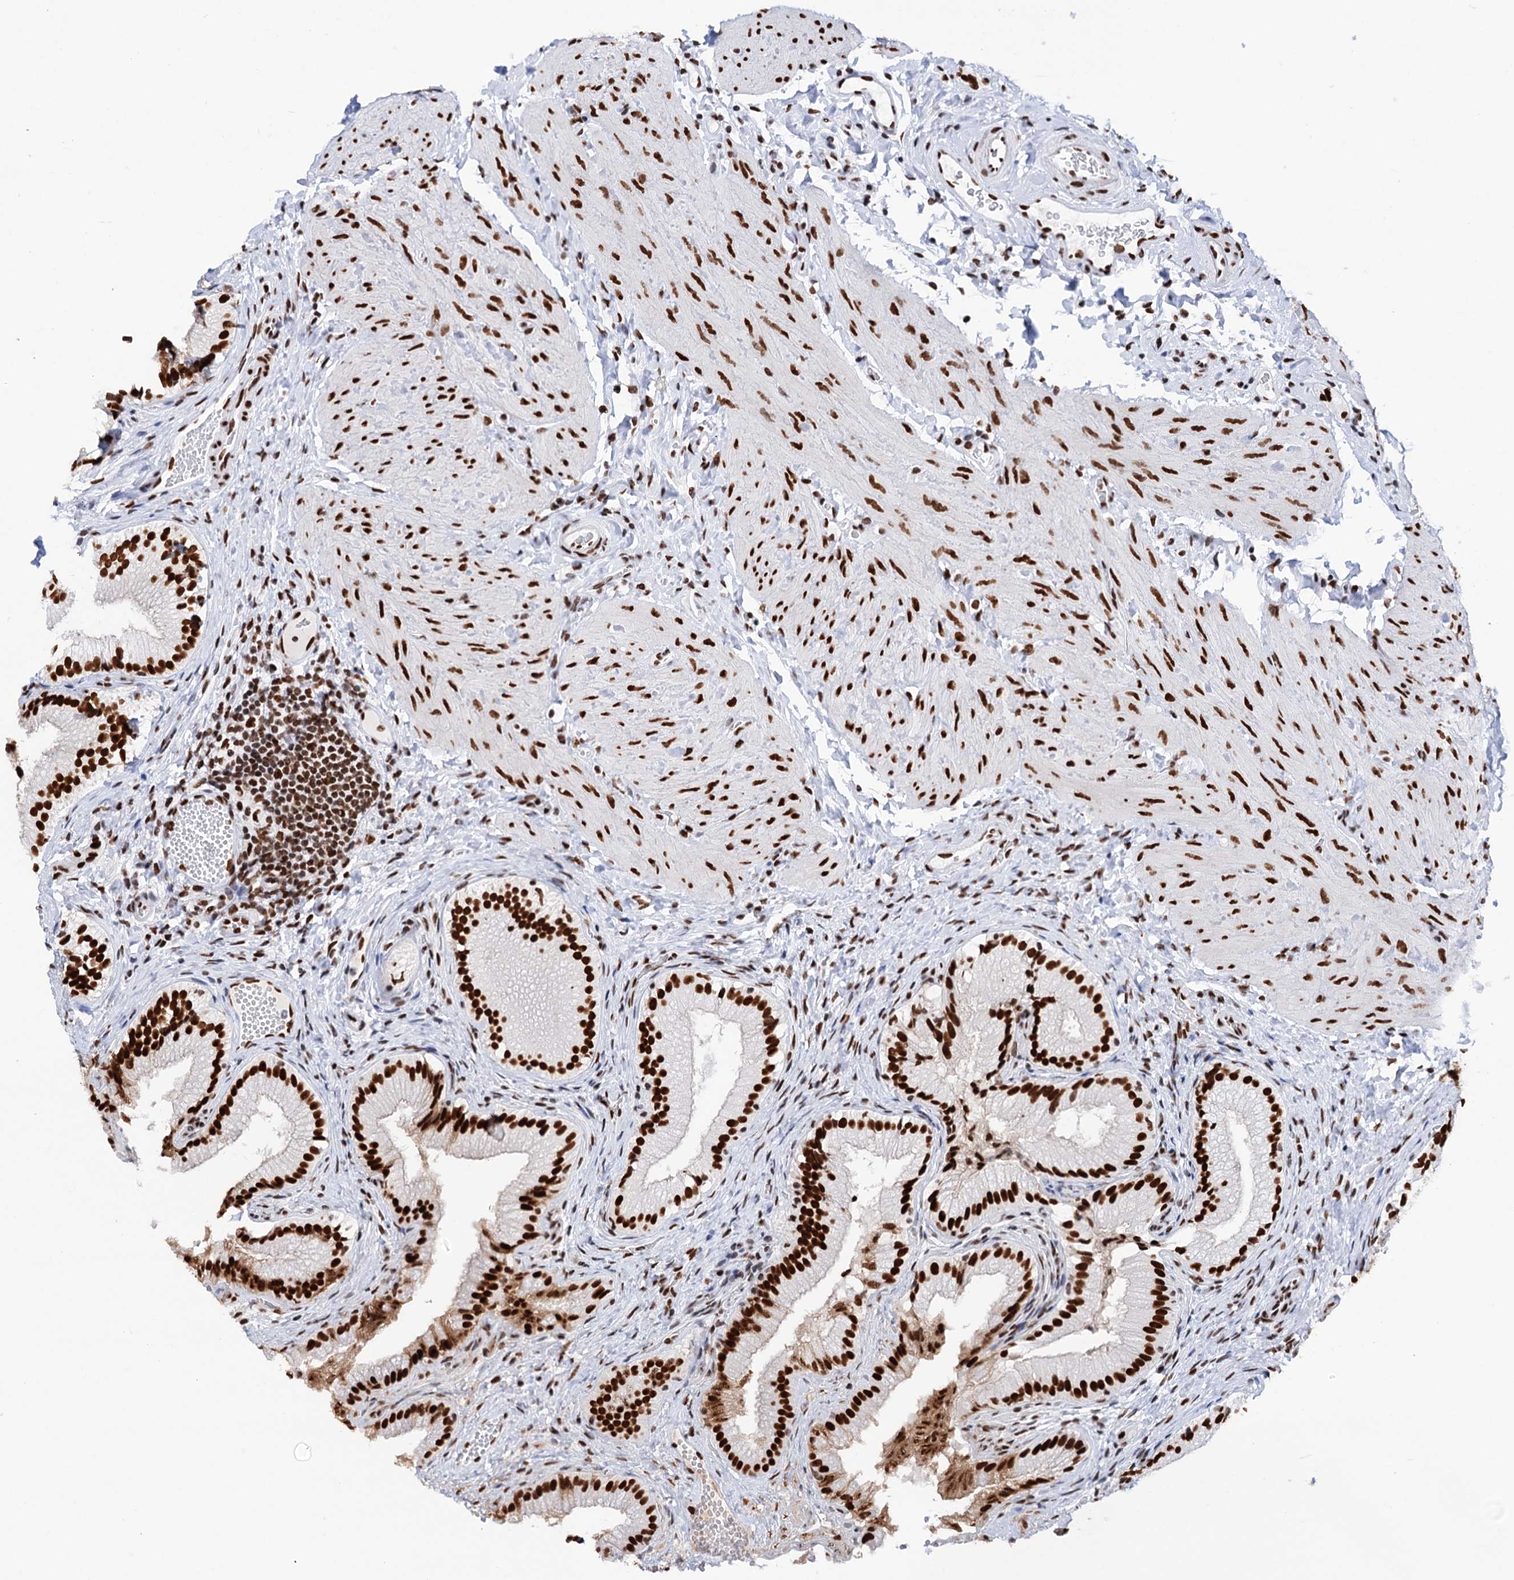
{"staining": {"intensity": "strong", "quantity": ">75%", "location": "nuclear"}, "tissue": "gallbladder", "cell_type": "Glandular cells", "image_type": "normal", "snomed": [{"axis": "morphology", "description": "Normal tissue, NOS"}, {"axis": "topography", "description": "Gallbladder"}], "caption": "A brown stain shows strong nuclear expression of a protein in glandular cells of benign human gallbladder.", "gene": "MATR3", "patient": {"sex": "female", "age": 30}}